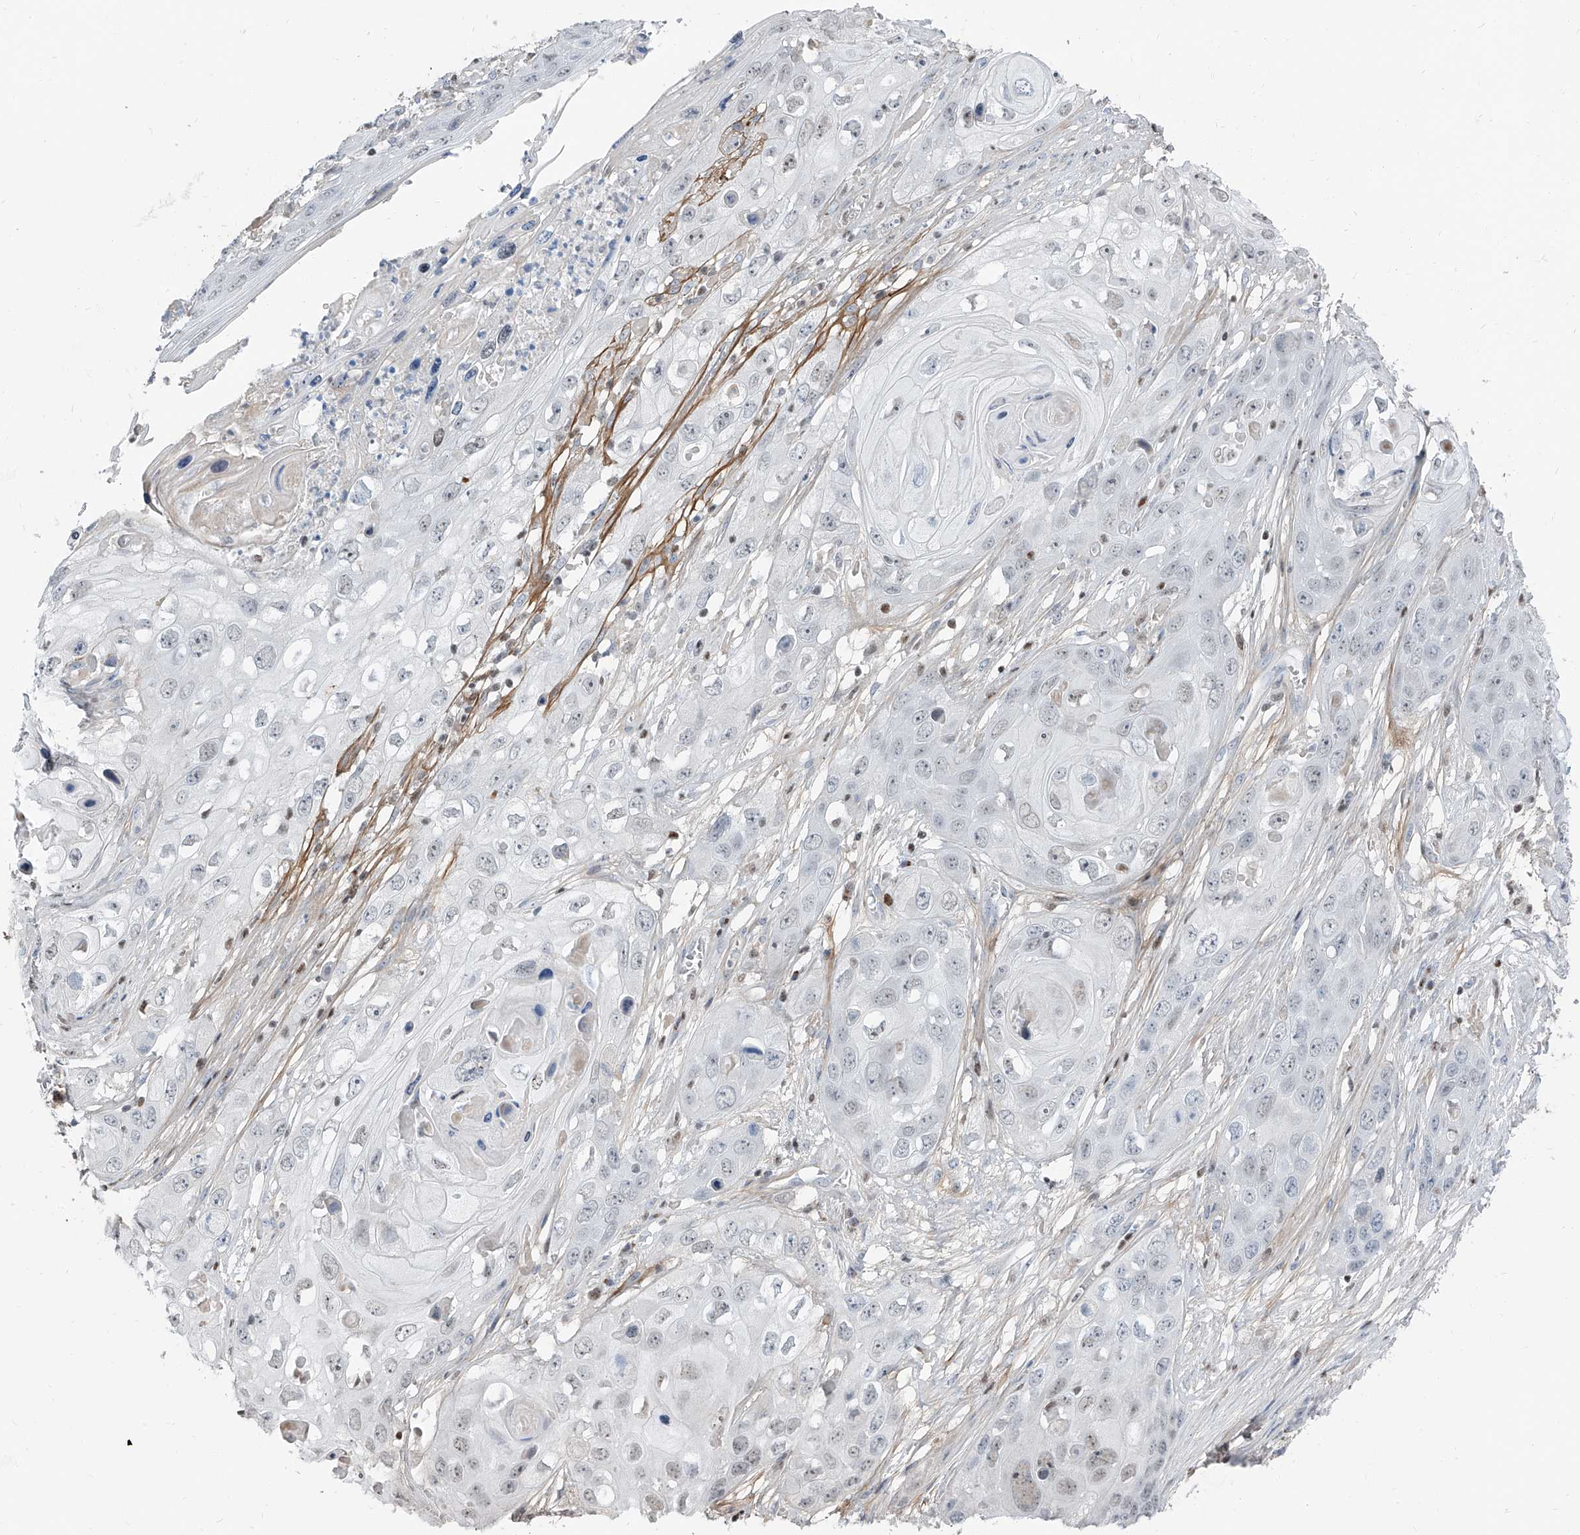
{"staining": {"intensity": "negative", "quantity": "none", "location": "none"}, "tissue": "skin cancer", "cell_type": "Tumor cells", "image_type": "cancer", "snomed": [{"axis": "morphology", "description": "Squamous cell carcinoma, NOS"}, {"axis": "topography", "description": "Skin"}], "caption": "This image is of skin cancer stained with immunohistochemistry (IHC) to label a protein in brown with the nuclei are counter-stained blue. There is no staining in tumor cells.", "gene": "HOXA3", "patient": {"sex": "male", "age": 55}}